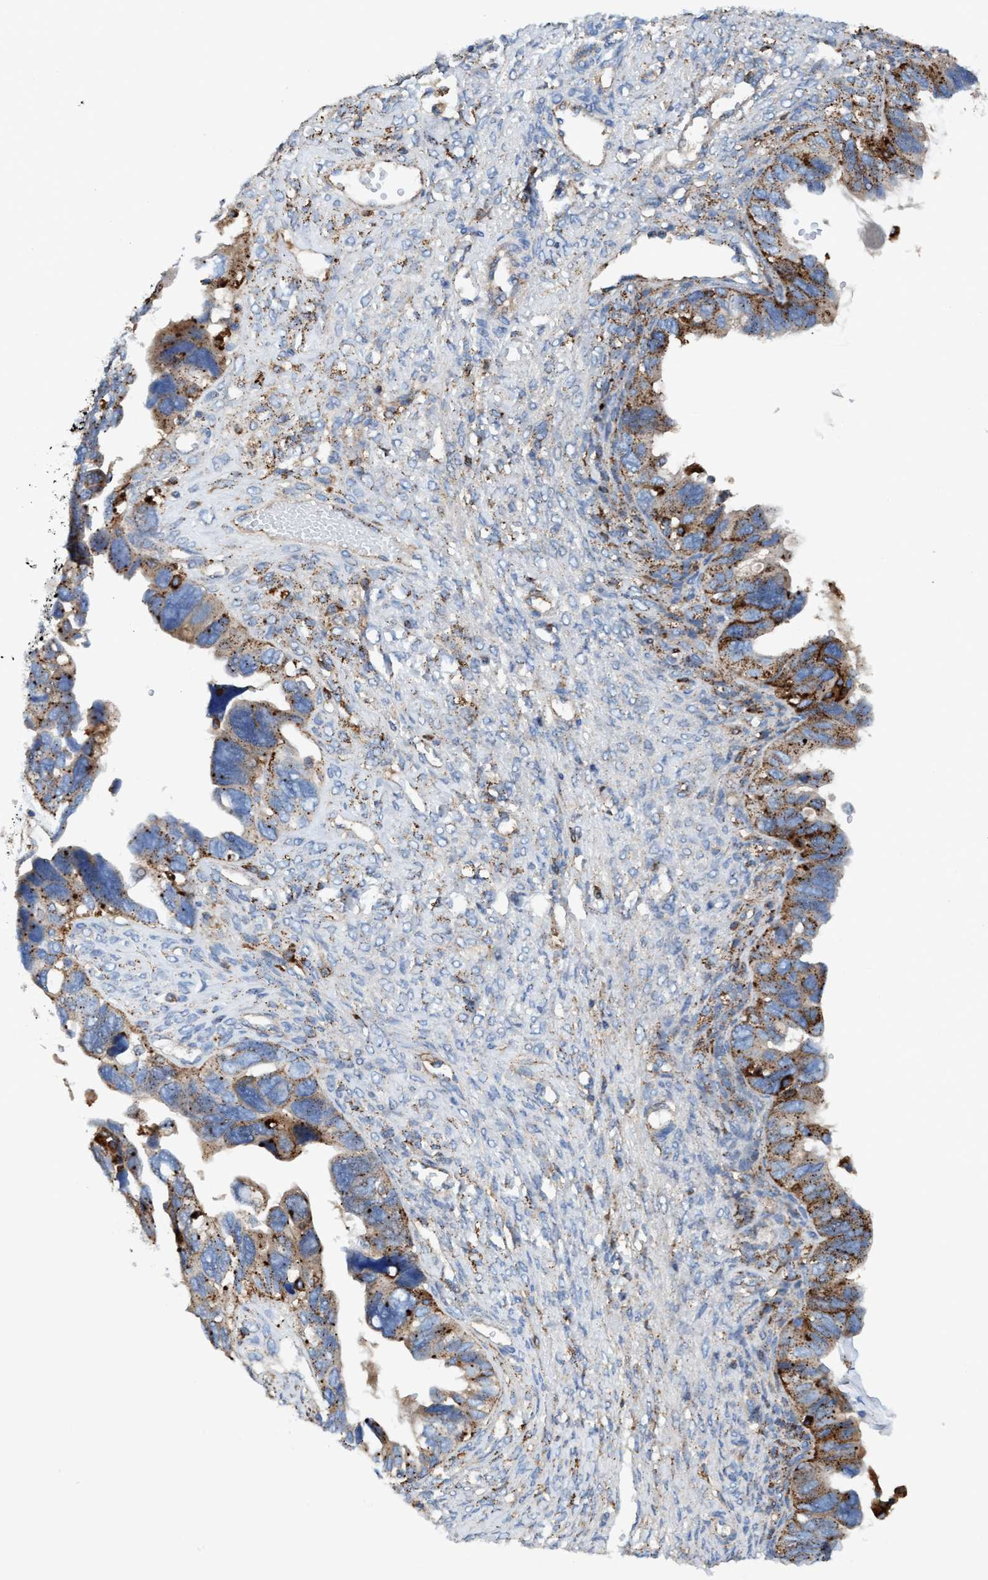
{"staining": {"intensity": "moderate", "quantity": ">75%", "location": "cytoplasmic/membranous"}, "tissue": "ovarian cancer", "cell_type": "Tumor cells", "image_type": "cancer", "snomed": [{"axis": "morphology", "description": "Cystadenocarcinoma, serous, NOS"}, {"axis": "topography", "description": "Ovary"}], "caption": "The micrograph reveals immunohistochemical staining of ovarian serous cystadenocarcinoma. There is moderate cytoplasmic/membranous staining is present in approximately >75% of tumor cells.", "gene": "TRIM65", "patient": {"sex": "female", "age": 79}}